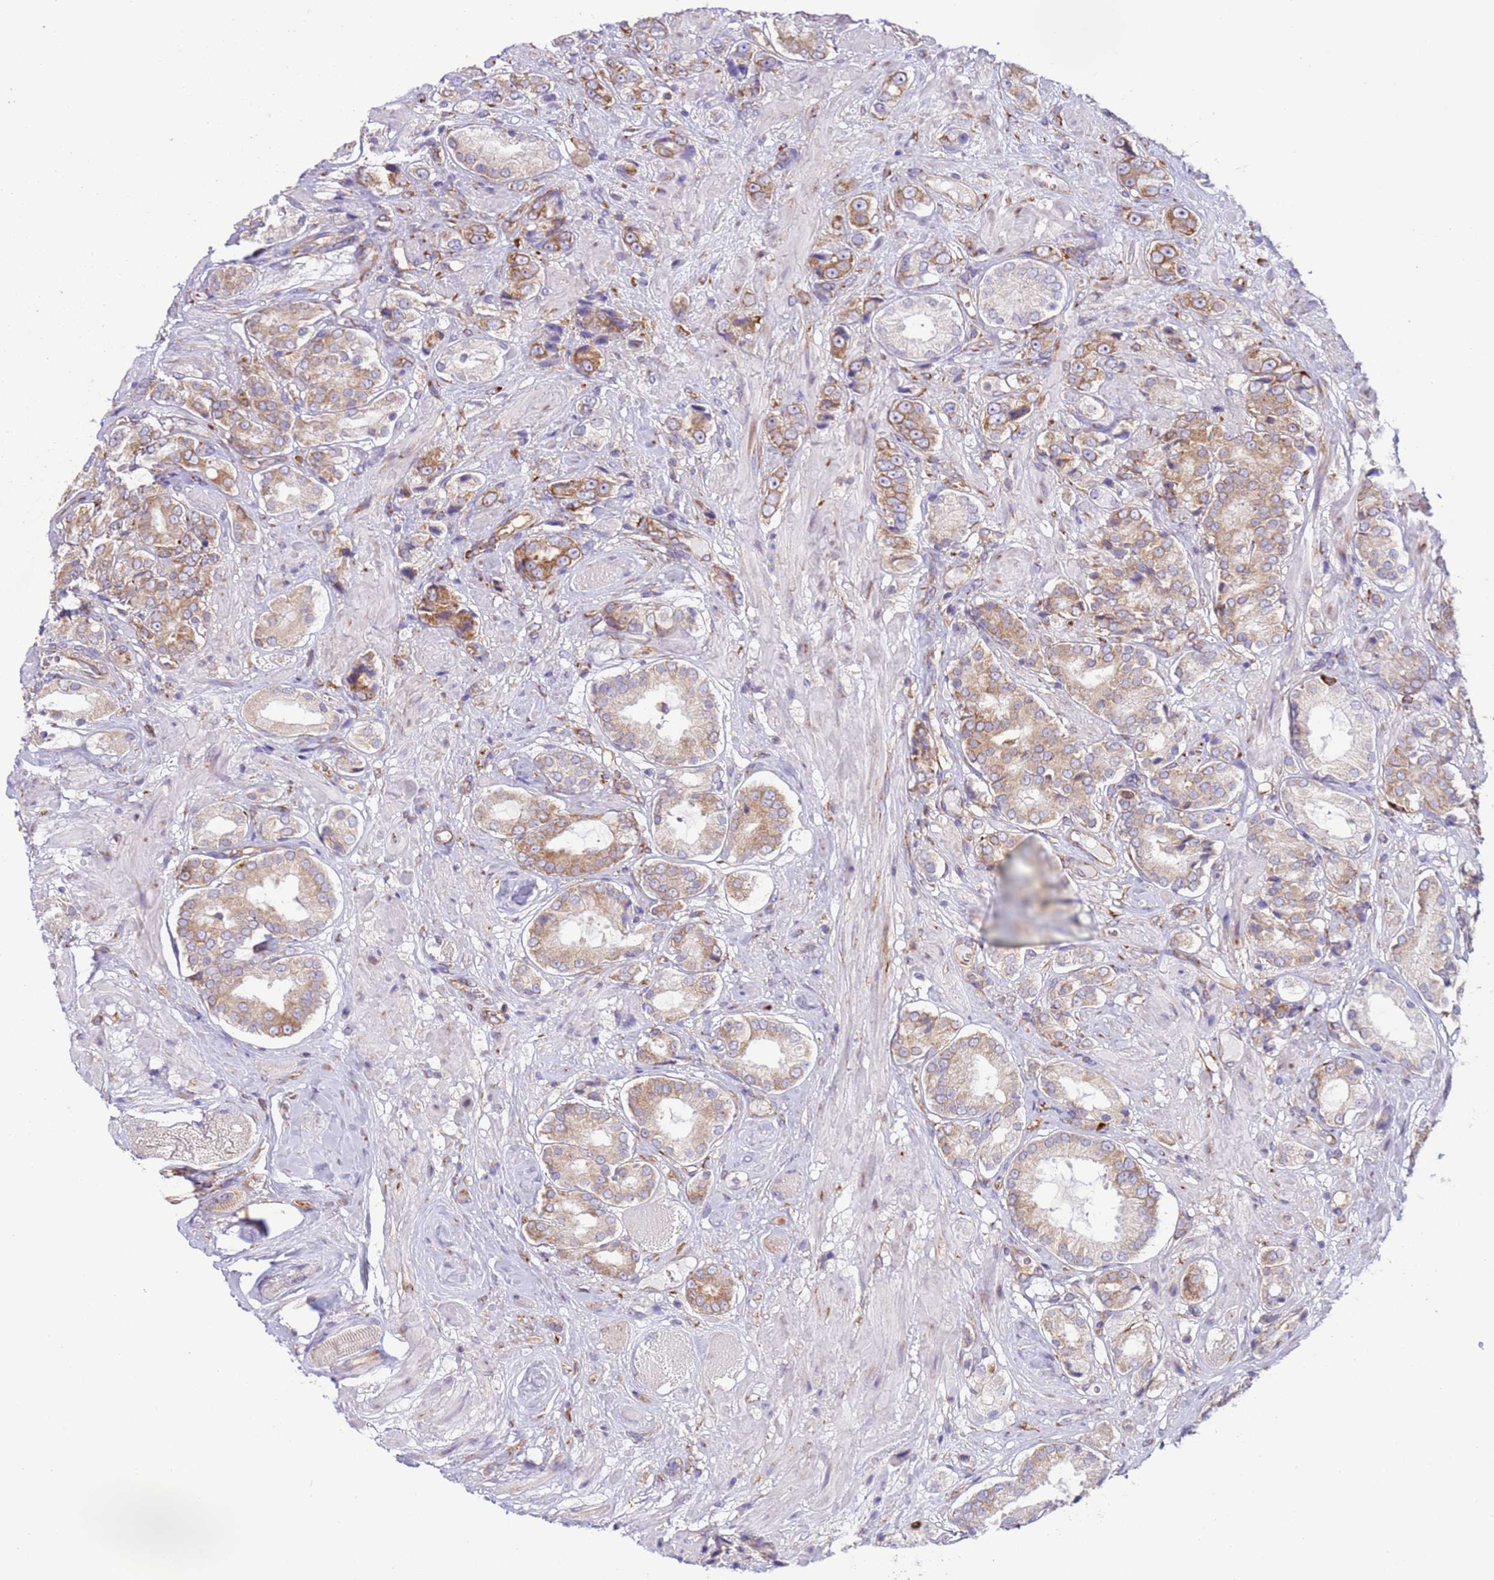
{"staining": {"intensity": "moderate", "quantity": "25%-75%", "location": "cytoplasmic/membranous"}, "tissue": "prostate cancer", "cell_type": "Tumor cells", "image_type": "cancer", "snomed": [{"axis": "morphology", "description": "Adenocarcinoma, High grade"}, {"axis": "topography", "description": "Prostate and seminal vesicle, NOS"}], "caption": "This is a histology image of IHC staining of adenocarcinoma (high-grade) (prostate), which shows moderate staining in the cytoplasmic/membranous of tumor cells.", "gene": "VARS1", "patient": {"sex": "male", "age": 64}}